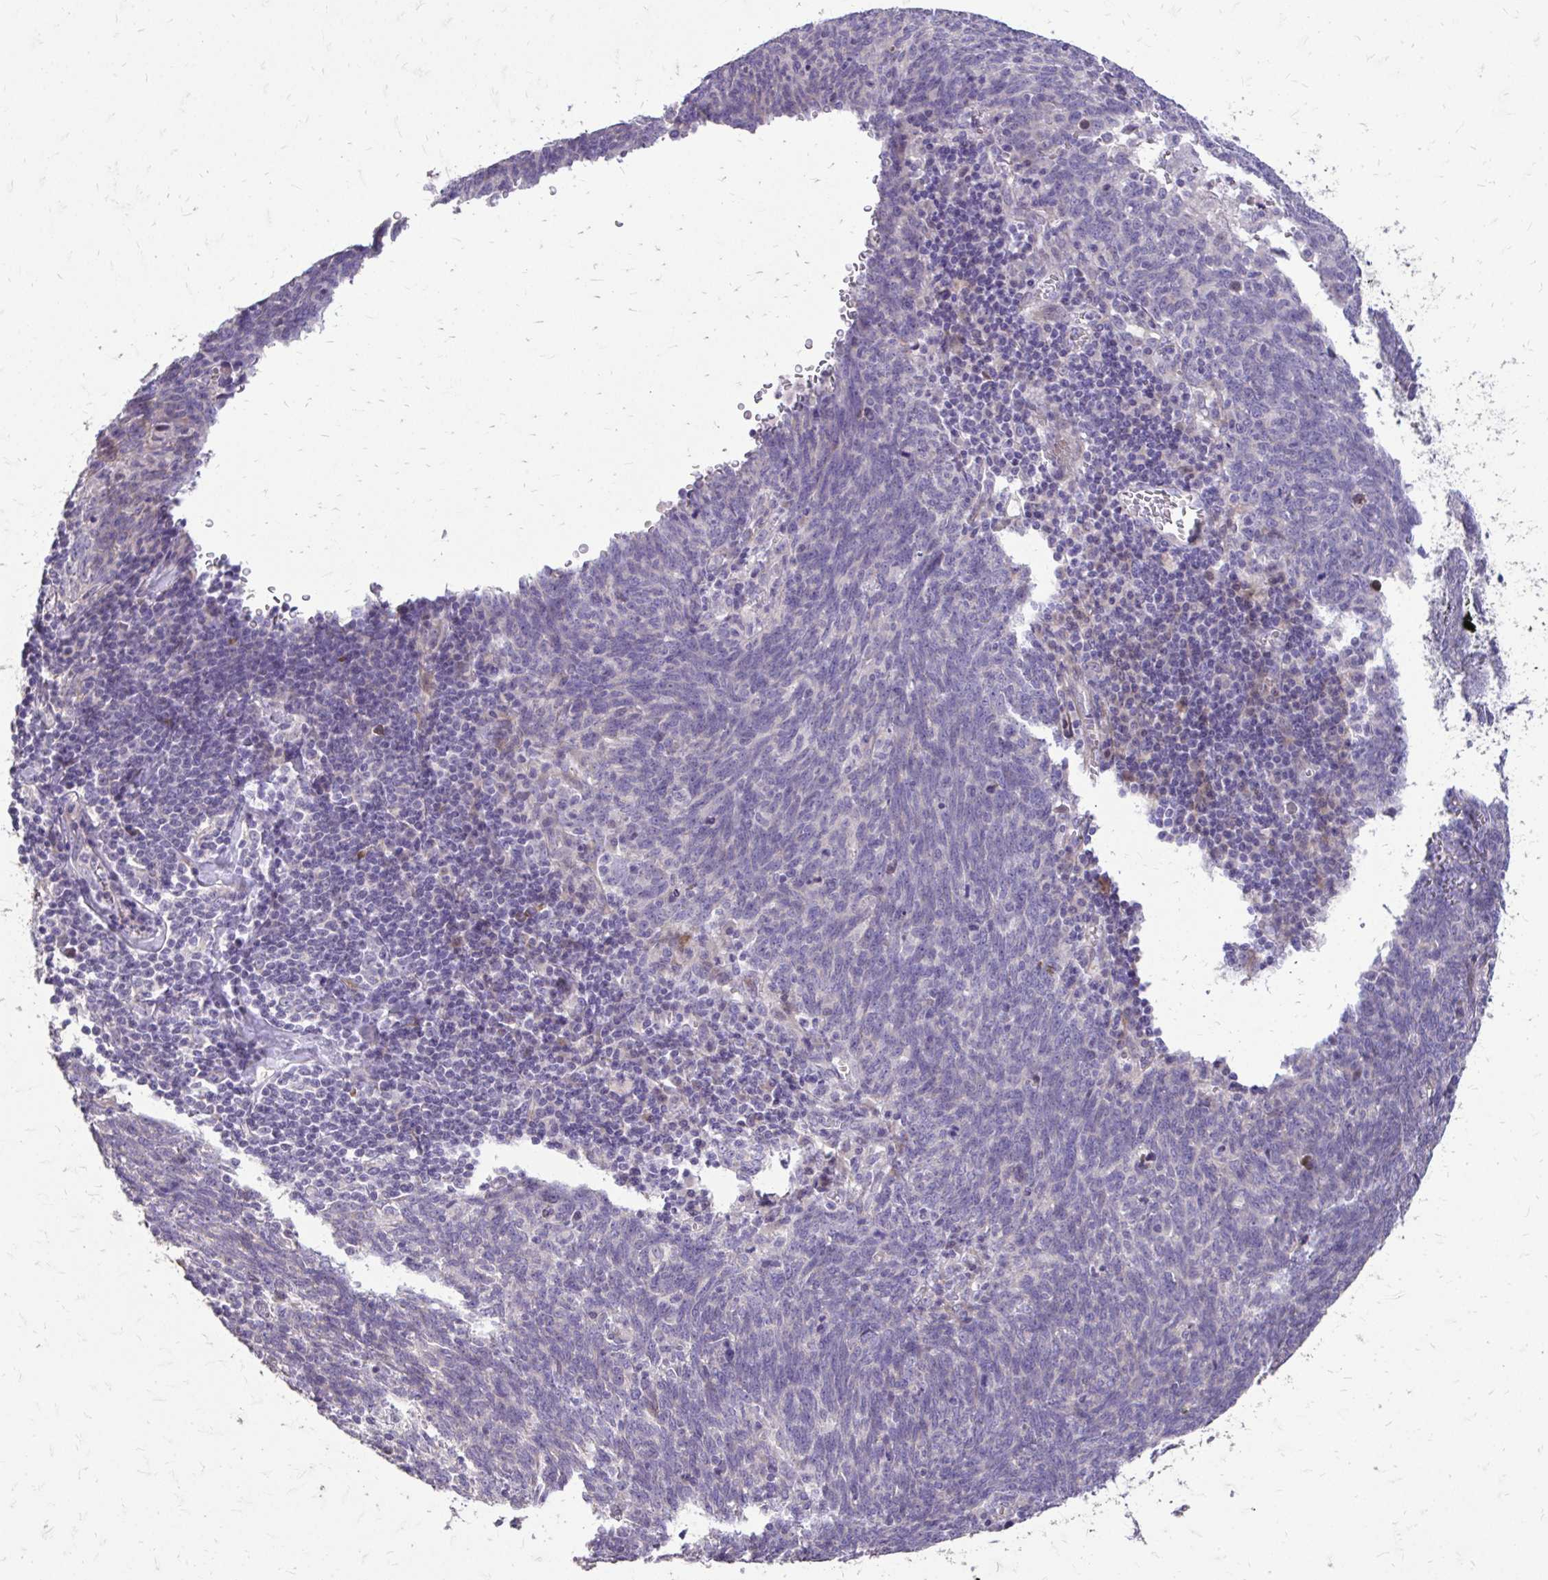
{"staining": {"intensity": "negative", "quantity": "none", "location": "none"}, "tissue": "lung cancer", "cell_type": "Tumor cells", "image_type": "cancer", "snomed": [{"axis": "morphology", "description": "Squamous cell carcinoma, NOS"}, {"axis": "topography", "description": "Lung"}], "caption": "A high-resolution histopathology image shows immunohistochemistry (IHC) staining of lung squamous cell carcinoma, which displays no significant positivity in tumor cells.", "gene": "MYORG", "patient": {"sex": "female", "age": 72}}